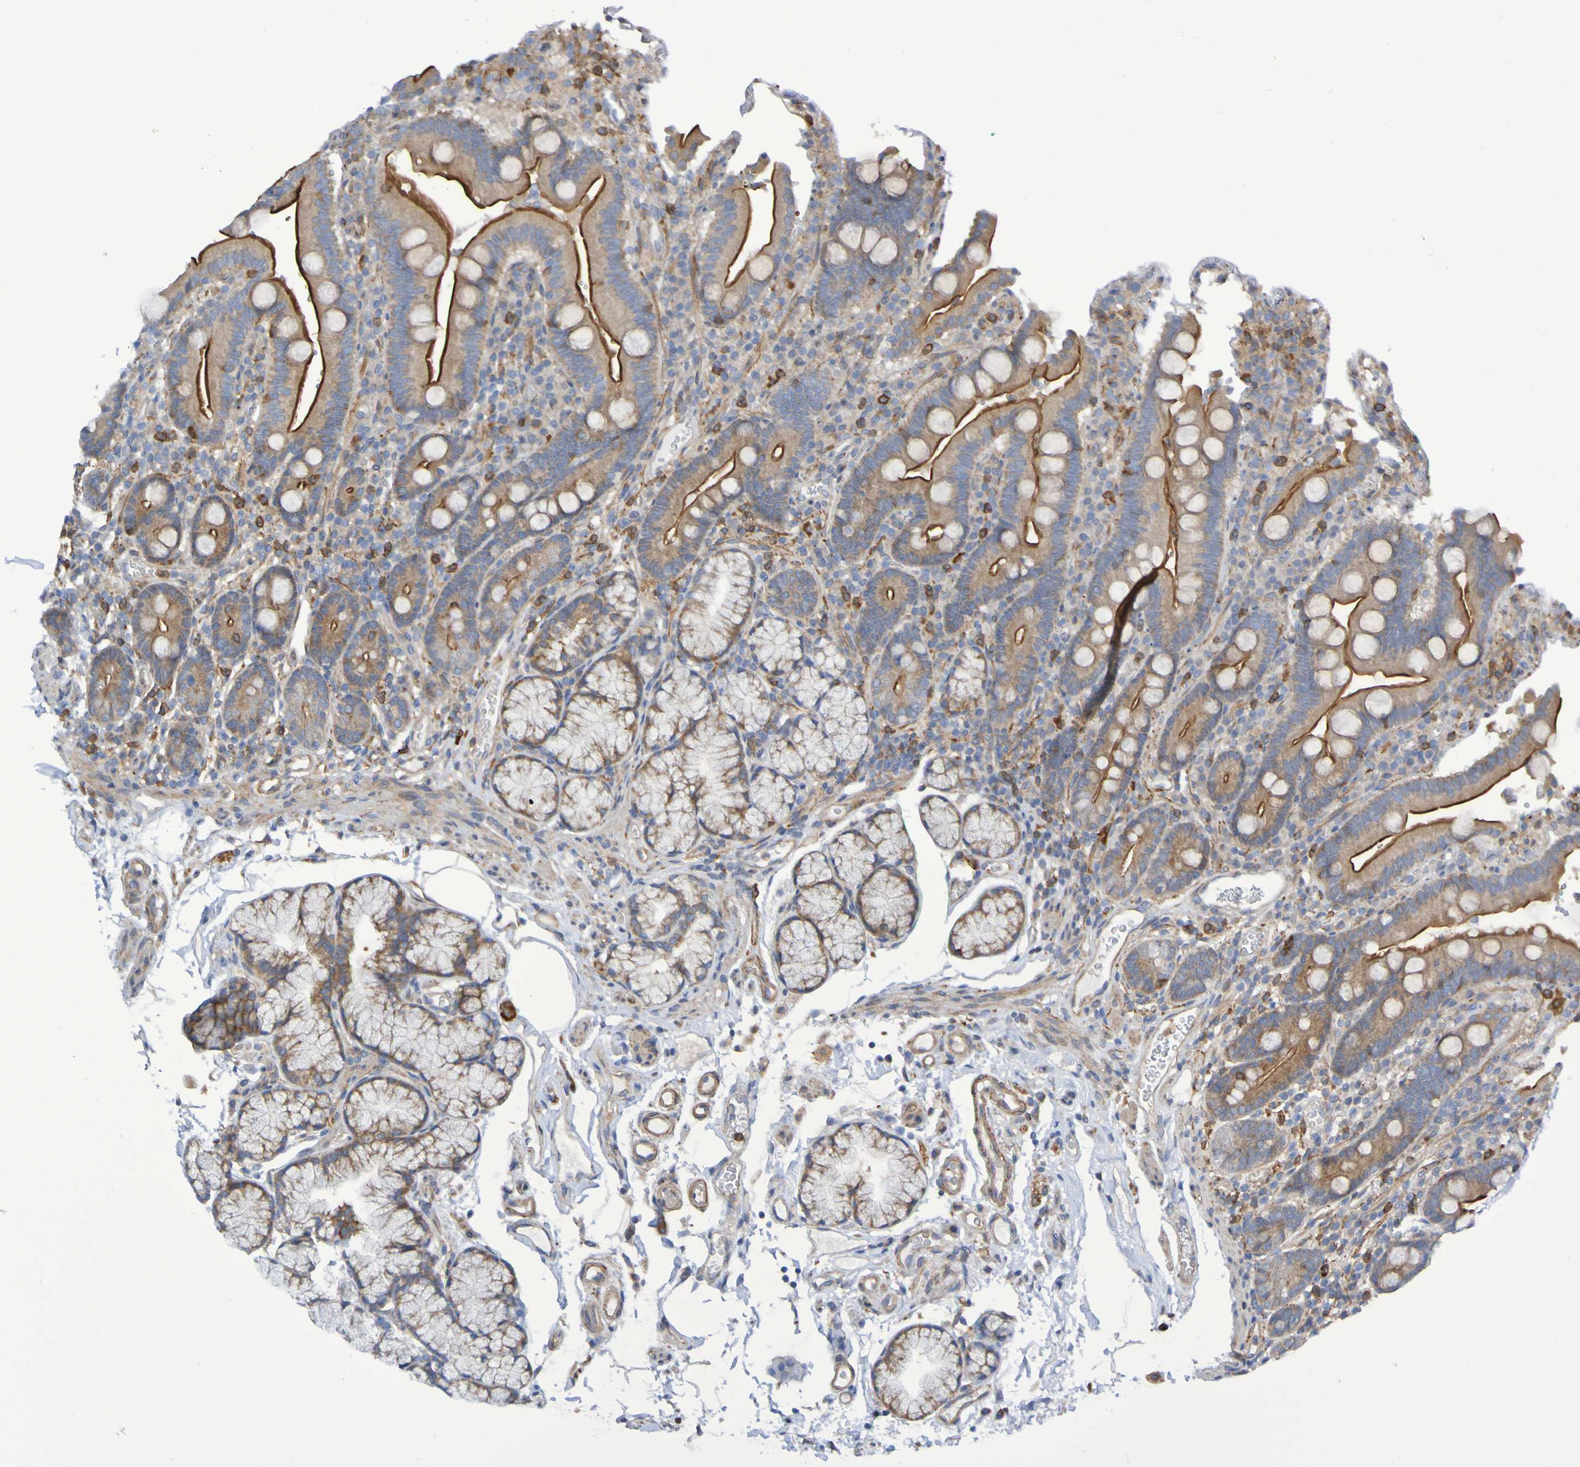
{"staining": {"intensity": "strong", "quantity": ">75%", "location": "cytoplasmic/membranous"}, "tissue": "duodenum", "cell_type": "Glandular cells", "image_type": "normal", "snomed": [{"axis": "morphology", "description": "Normal tissue, NOS"}, {"axis": "topography", "description": "Small intestine, NOS"}], "caption": "Duodenum stained with DAB immunohistochemistry exhibits high levels of strong cytoplasmic/membranous staining in approximately >75% of glandular cells. The staining was performed using DAB (3,3'-diaminobenzidine) to visualize the protein expression in brown, while the nuclei were stained in blue with hematoxylin (Magnification: 20x).", "gene": "SCRG1", "patient": {"sex": "female", "age": 71}}